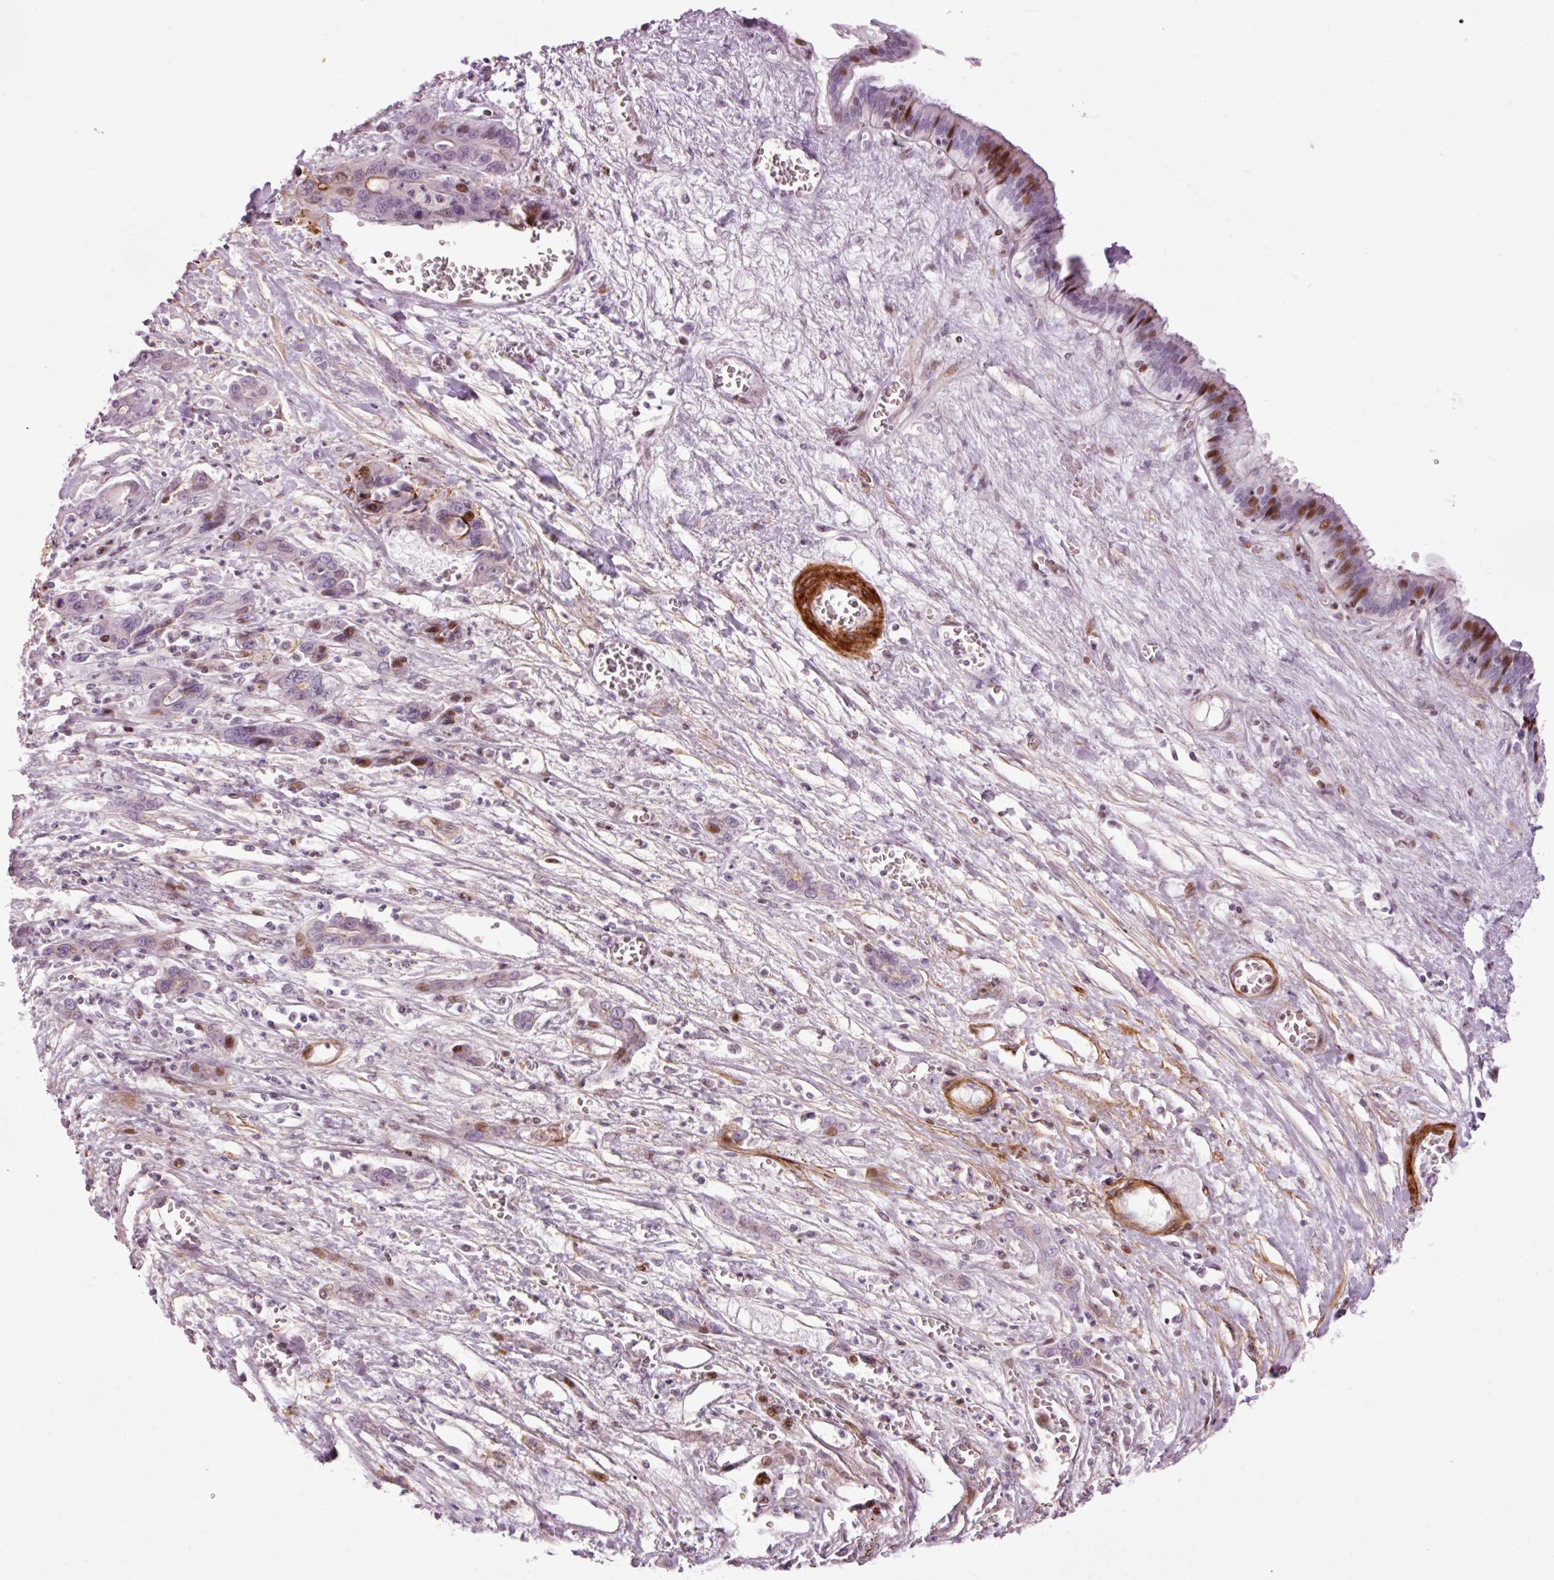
{"staining": {"intensity": "moderate", "quantity": "<25%", "location": "nuclear"}, "tissue": "liver cancer", "cell_type": "Tumor cells", "image_type": "cancer", "snomed": [{"axis": "morphology", "description": "Cholangiocarcinoma"}, {"axis": "topography", "description": "Liver"}], "caption": "Liver cancer stained with immunohistochemistry (IHC) exhibits moderate nuclear expression in about <25% of tumor cells.", "gene": "ANKRD20A1", "patient": {"sex": "male", "age": 67}}